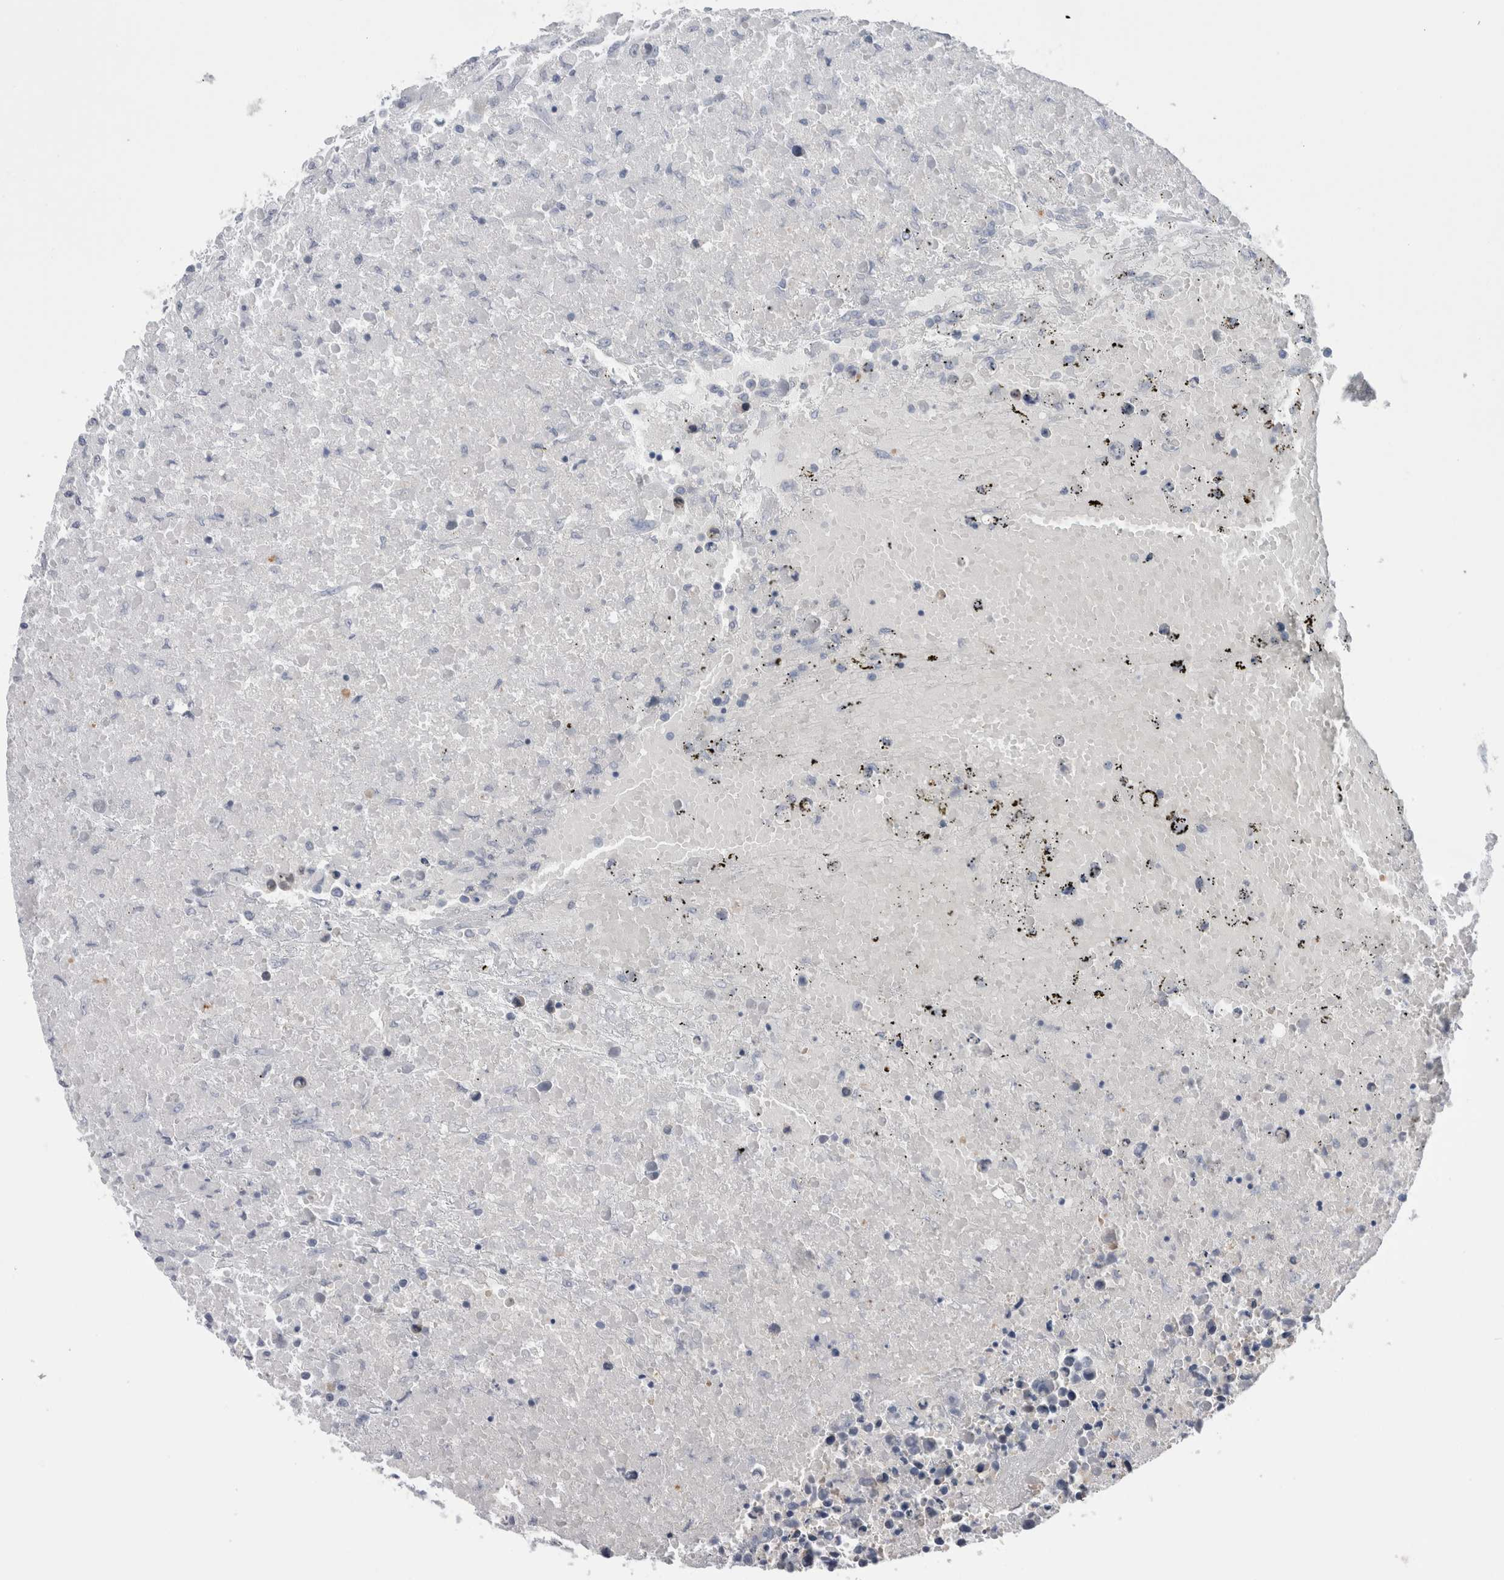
{"staining": {"intensity": "negative", "quantity": "none", "location": "none"}, "tissue": "testis cancer", "cell_type": "Tumor cells", "image_type": "cancer", "snomed": [{"axis": "morphology", "description": "Carcinoma, Embryonal, NOS"}, {"axis": "topography", "description": "Testis"}], "caption": "Histopathology image shows no significant protein expression in tumor cells of testis embryonal carcinoma.", "gene": "CA8", "patient": {"sex": "male", "age": 25}}